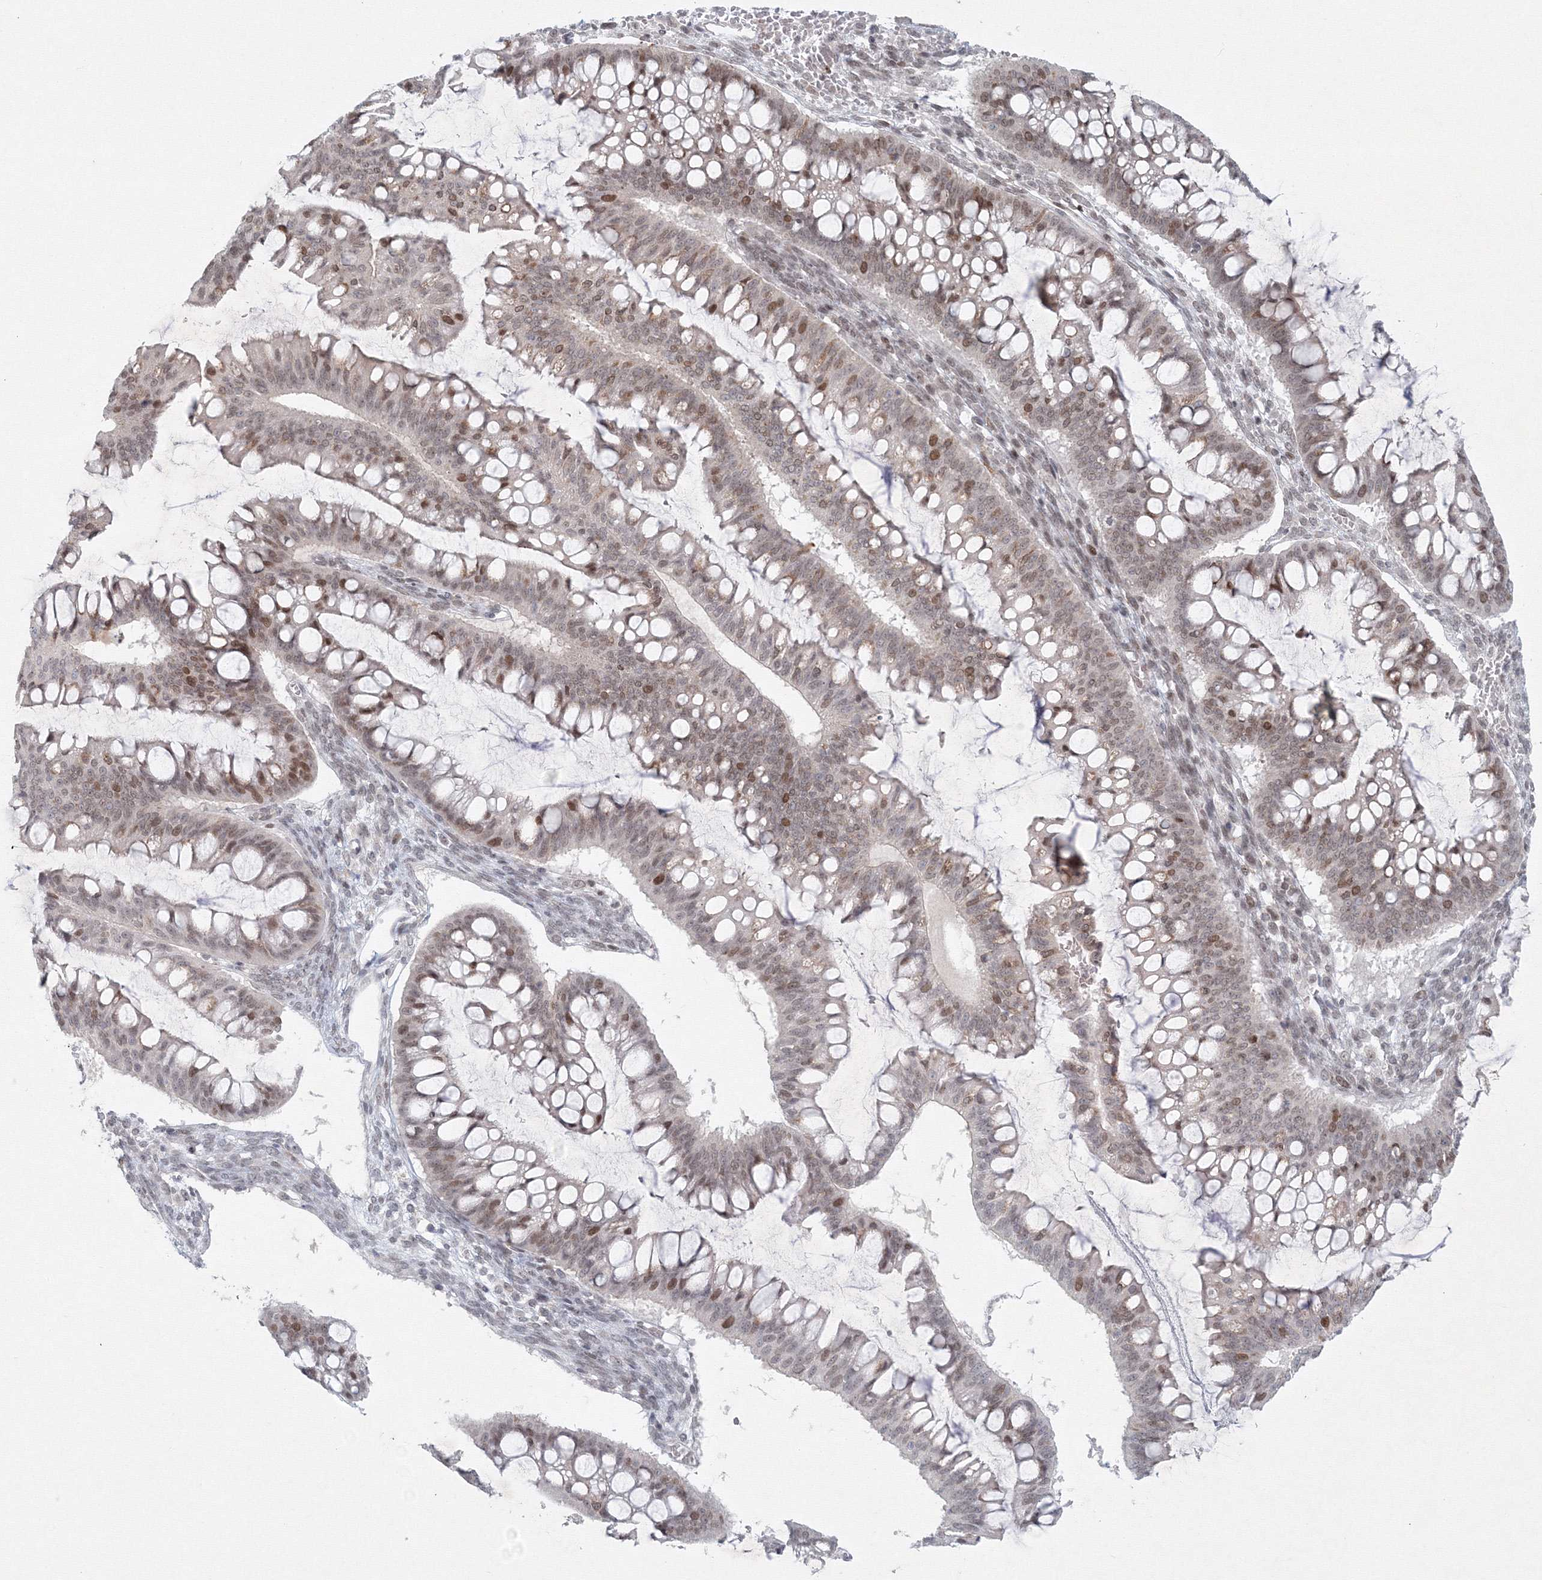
{"staining": {"intensity": "moderate", "quantity": "<25%", "location": "nuclear"}, "tissue": "ovarian cancer", "cell_type": "Tumor cells", "image_type": "cancer", "snomed": [{"axis": "morphology", "description": "Cystadenocarcinoma, mucinous, NOS"}, {"axis": "topography", "description": "Ovary"}], "caption": "Immunohistochemical staining of human ovarian cancer displays moderate nuclear protein staining in about <25% of tumor cells.", "gene": "KIF4A", "patient": {"sex": "female", "age": 73}}